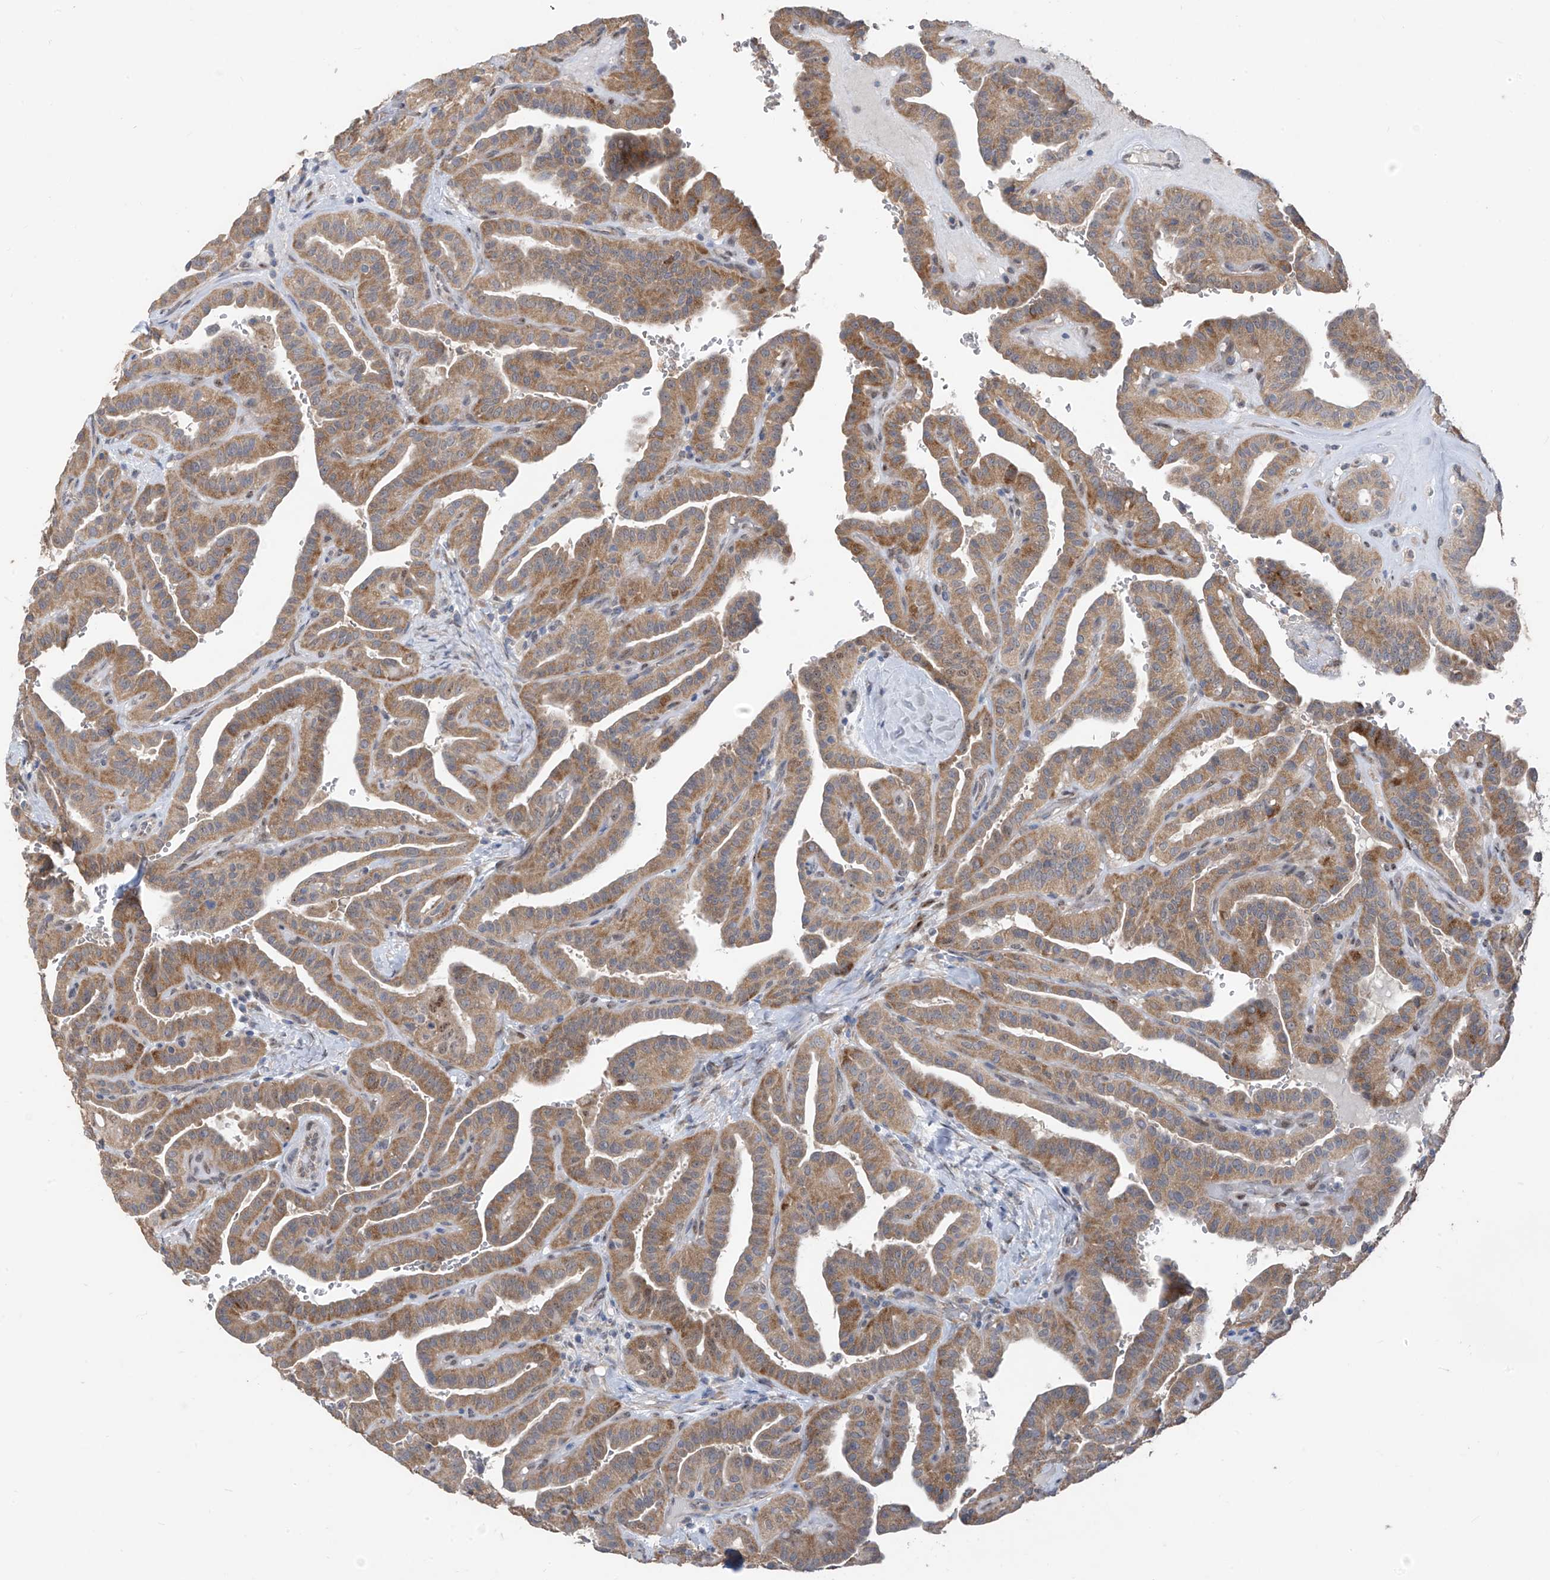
{"staining": {"intensity": "moderate", "quantity": ">75%", "location": "cytoplasmic/membranous,nuclear"}, "tissue": "thyroid cancer", "cell_type": "Tumor cells", "image_type": "cancer", "snomed": [{"axis": "morphology", "description": "Papillary adenocarcinoma, NOS"}, {"axis": "topography", "description": "Thyroid gland"}], "caption": "DAB immunohistochemical staining of thyroid cancer reveals moderate cytoplasmic/membranous and nuclear protein staining in approximately >75% of tumor cells.", "gene": "RPL4", "patient": {"sex": "male", "age": 77}}